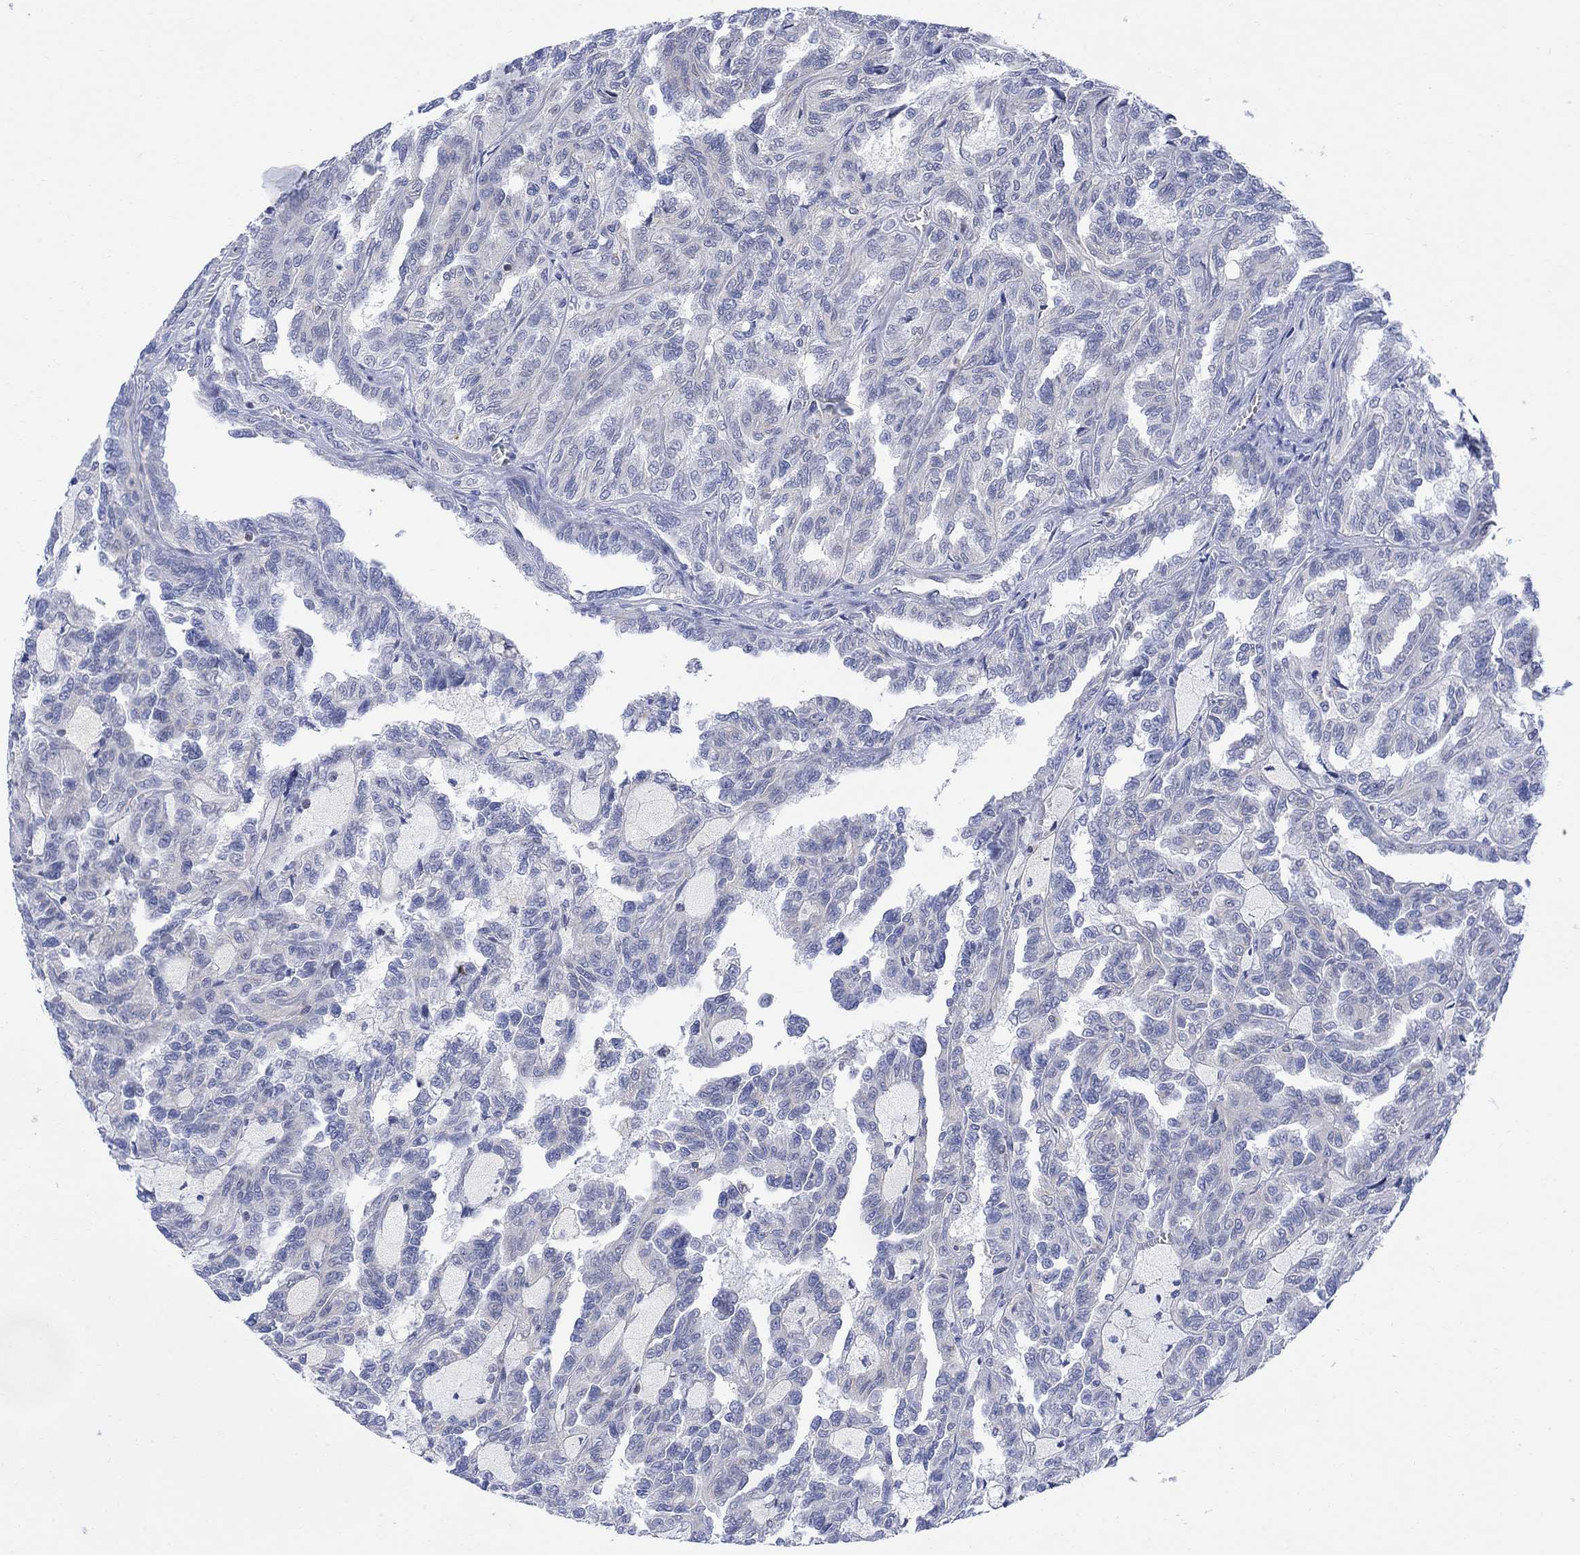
{"staining": {"intensity": "negative", "quantity": "none", "location": "none"}, "tissue": "renal cancer", "cell_type": "Tumor cells", "image_type": "cancer", "snomed": [{"axis": "morphology", "description": "Adenocarcinoma, NOS"}, {"axis": "topography", "description": "Kidney"}], "caption": "Histopathology image shows no protein staining in tumor cells of renal adenocarcinoma tissue.", "gene": "GBP5", "patient": {"sex": "male", "age": 79}}